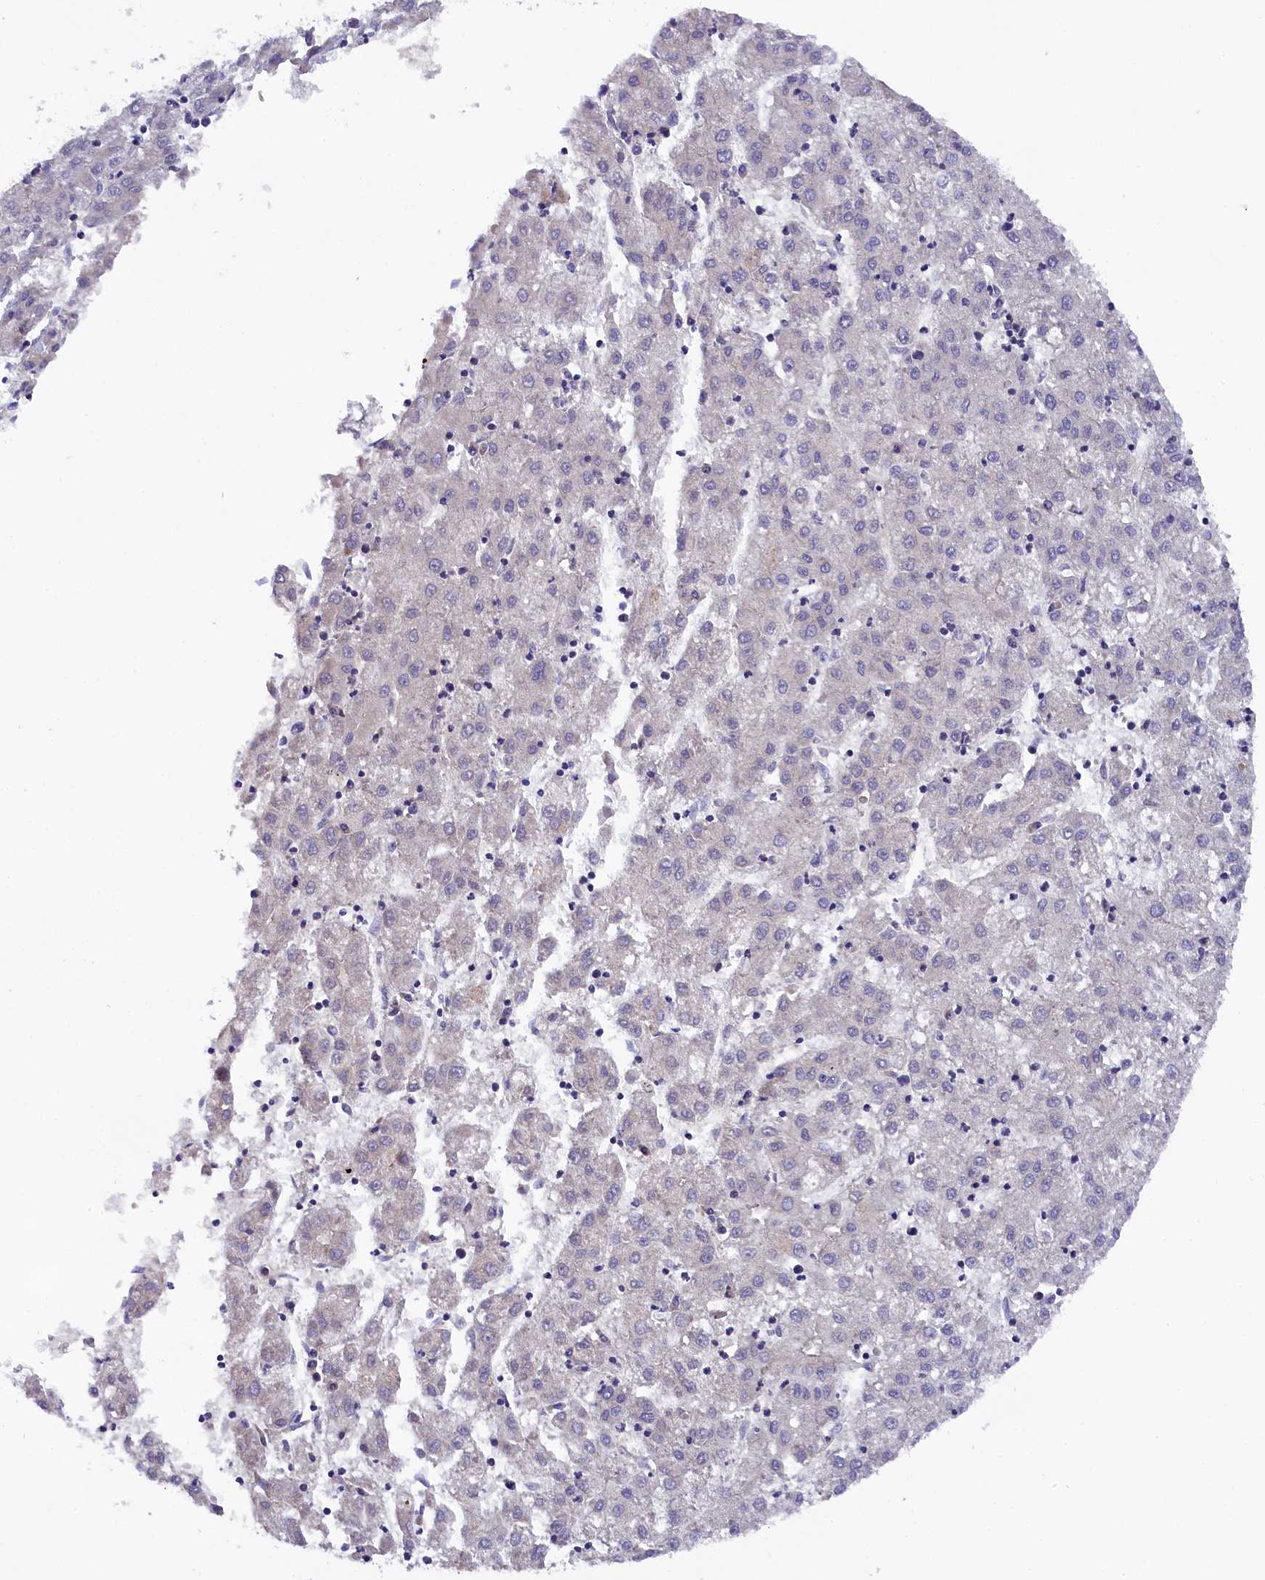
{"staining": {"intensity": "negative", "quantity": "none", "location": "none"}, "tissue": "liver cancer", "cell_type": "Tumor cells", "image_type": "cancer", "snomed": [{"axis": "morphology", "description": "Carcinoma, Hepatocellular, NOS"}, {"axis": "topography", "description": "Liver"}], "caption": "High magnification brightfield microscopy of liver cancer (hepatocellular carcinoma) stained with DAB (brown) and counterstained with hematoxylin (blue): tumor cells show no significant positivity.", "gene": "SP4", "patient": {"sex": "male", "age": 72}}